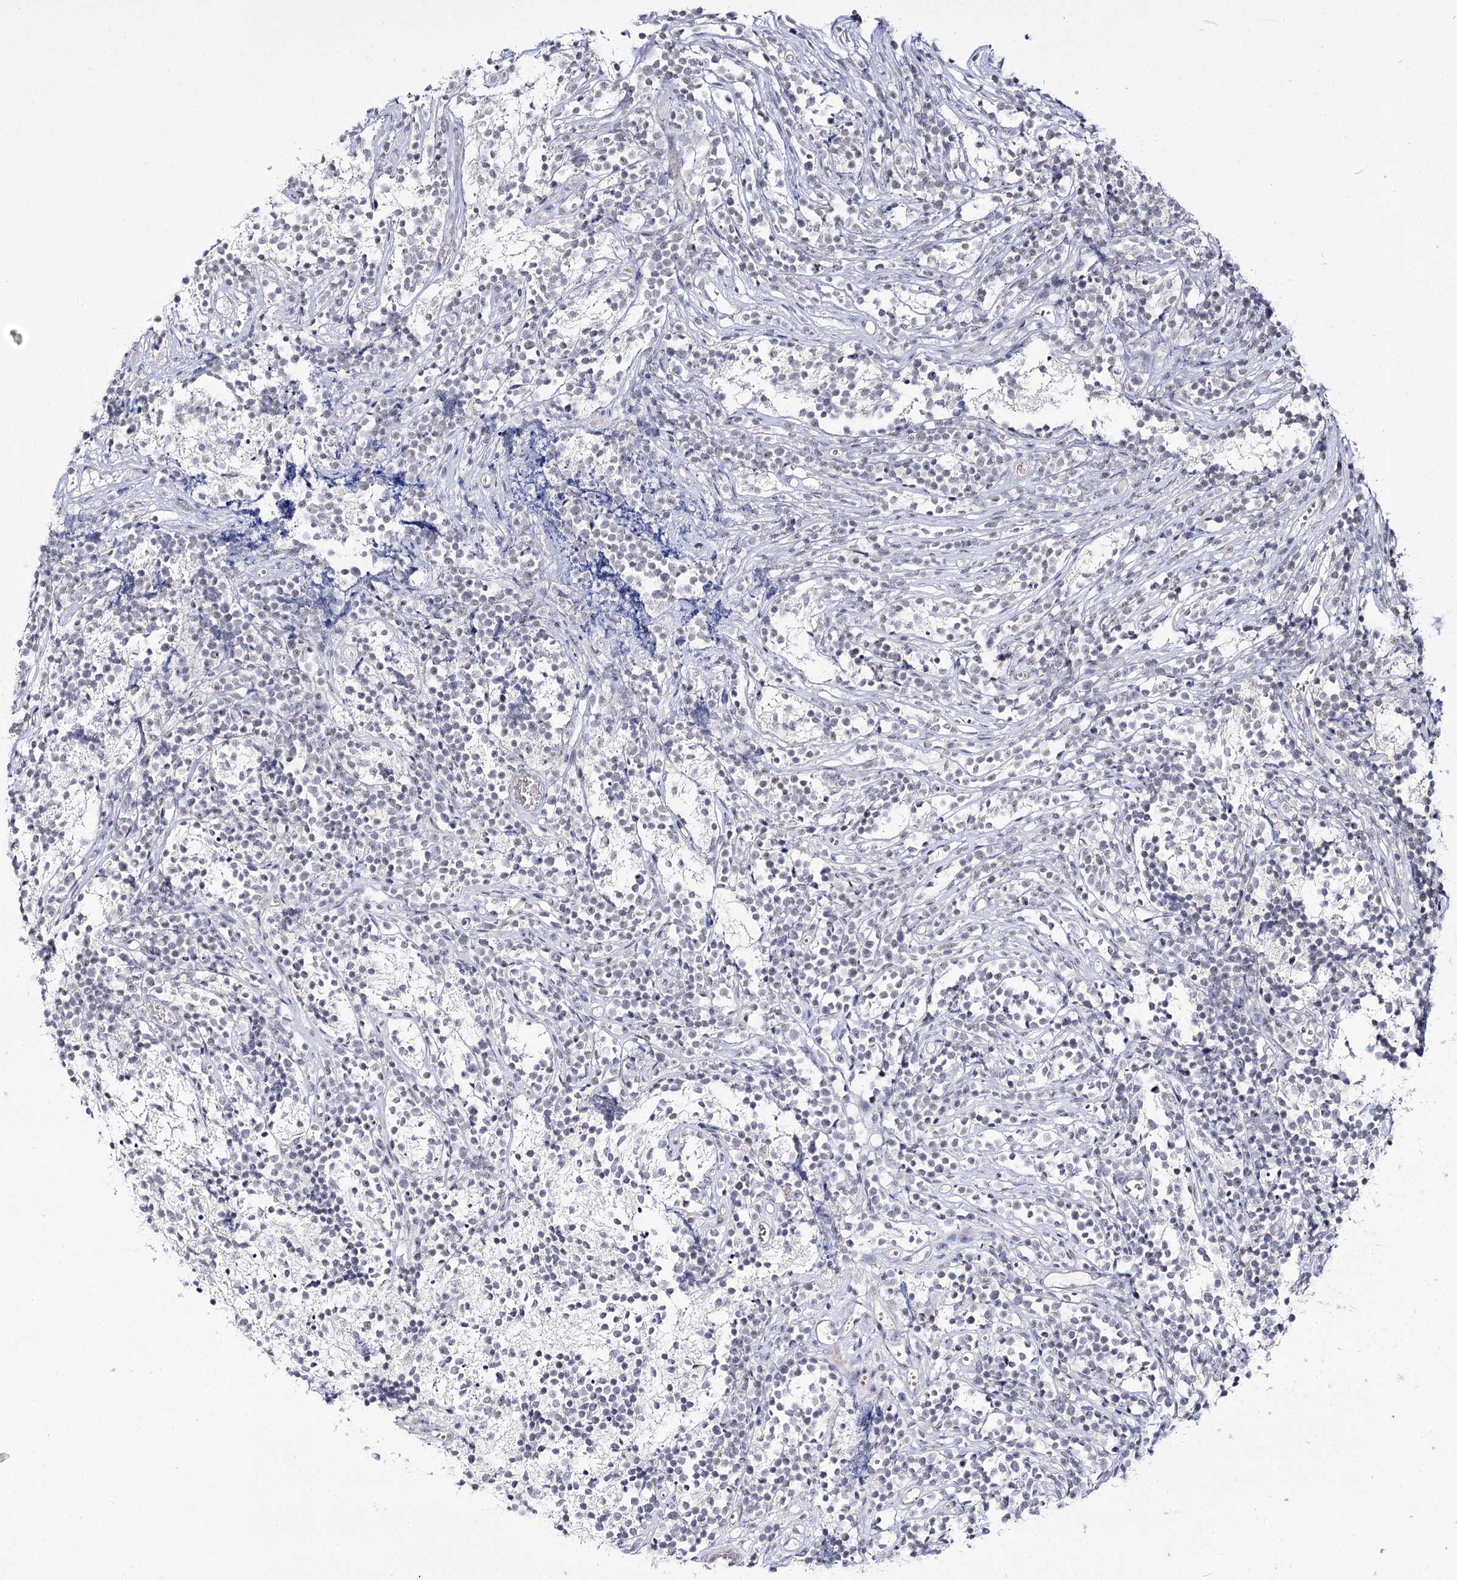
{"staining": {"intensity": "negative", "quantity": "none", "location": "none"}, "tissue": "glioma", "cell_type": "Tumor cells", "image_type": "cancer", "snomed": [{"axis": "morphology", "description": "Glioma, malignant, Low grade"}, {"axis": "topography", "description": "Brain"}], "caption": "Malignant glioma (low-grade) stained for a protein using immunohistochemistry (IHC) exhibits no expression tumor cells.", "gene": "RRP9", "patient": {"sex": "female", "age": 1}}